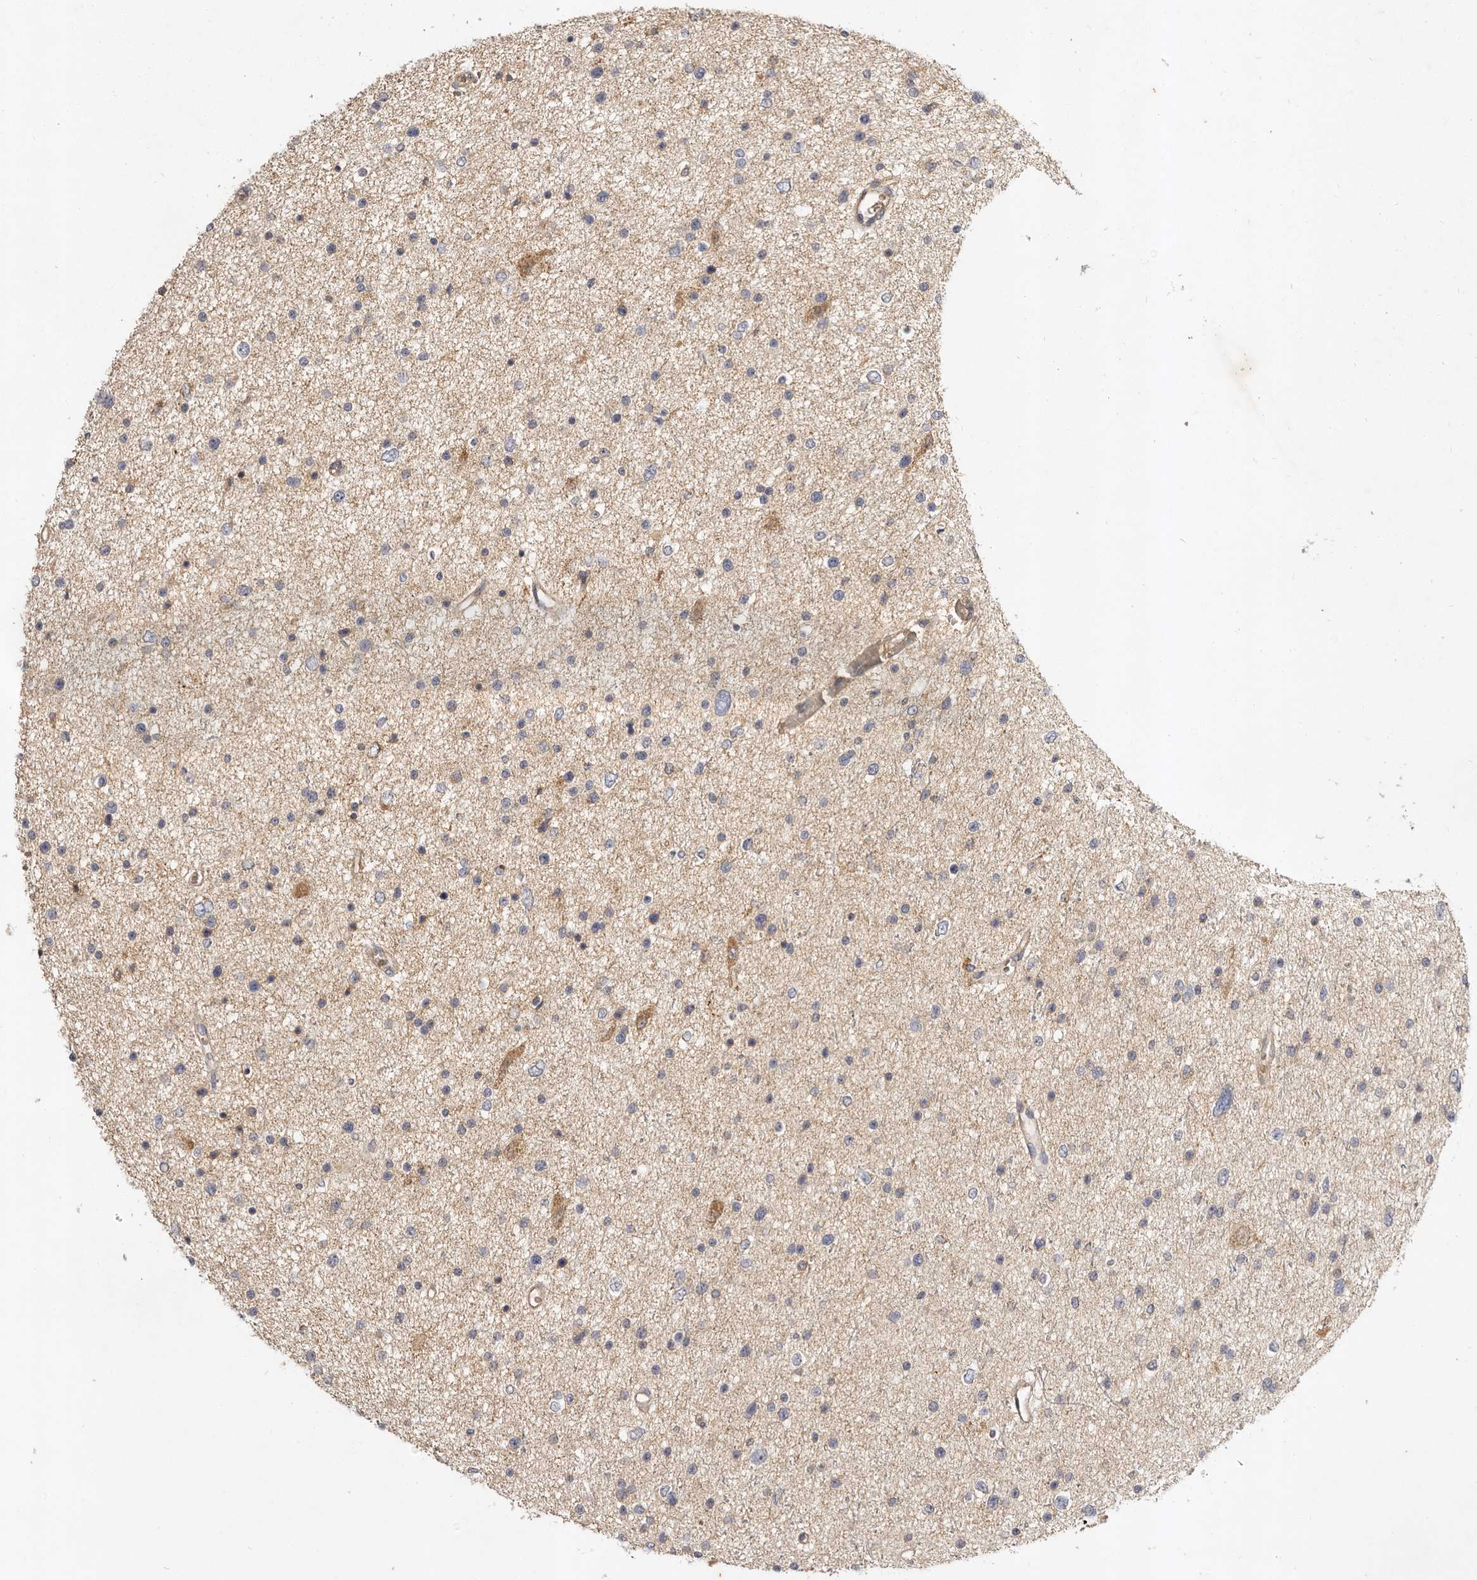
{"staining": {"intensity": "negative", "quantity": "none", "location": "none"}, "tissue": "glioma", "cell_type": "Tumor cells", "image_type": "cancer", "snomed": [{"axis": "morphology", "description": "Glioma, malignant, Low grade"}, {"axis": "topography", "description": "Brain"}], "caption": "Immunohistochemistry micrograph of low-grade glioma (malignant) stained for a protein (brown), which displays no positivity in tumor cells.", "gene": "ADAMTS9", "patient": {"sex": "female", "age": 37}}